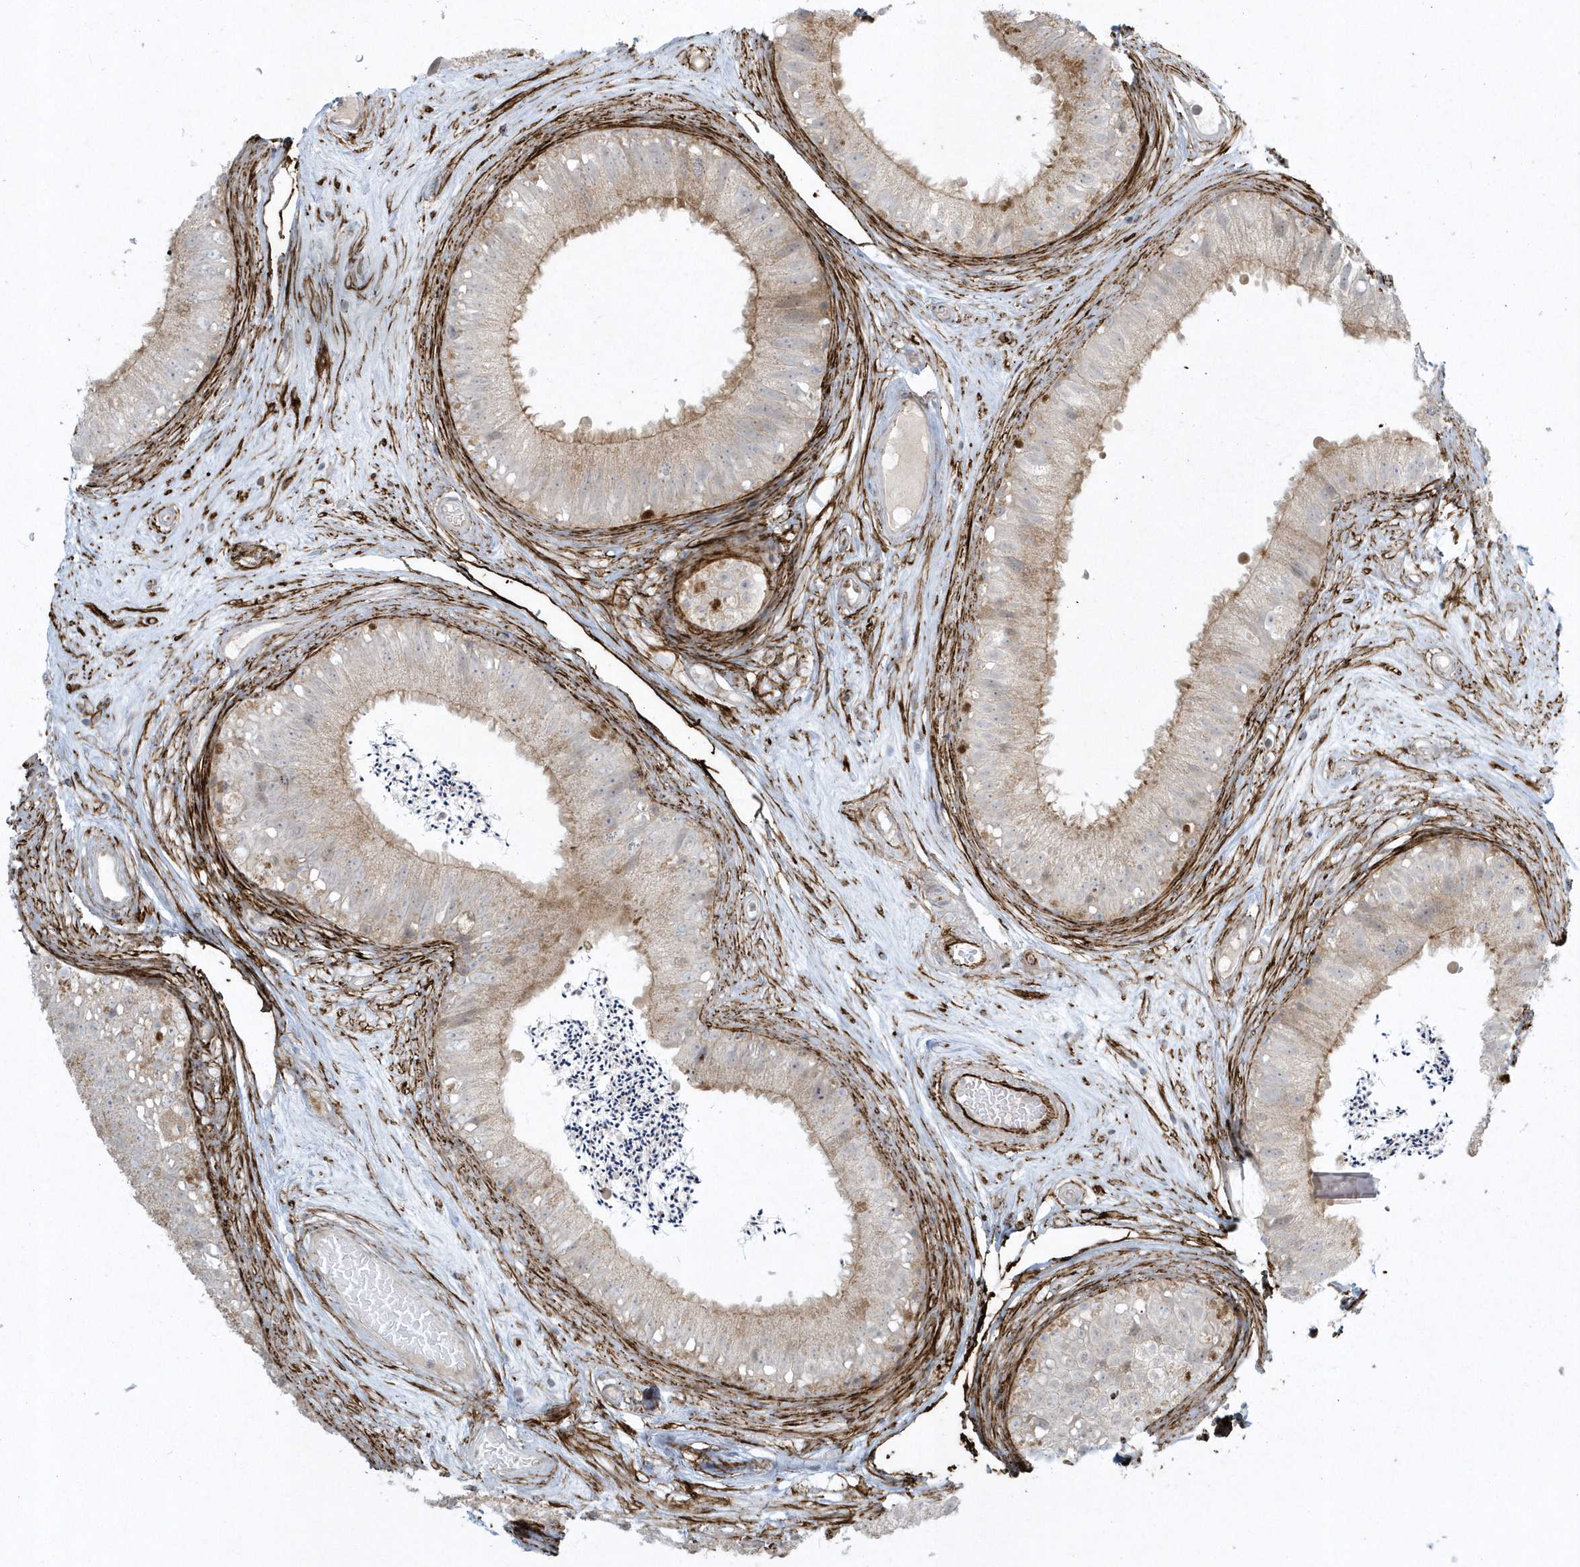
{"staining": {"intensity": "weak", "quantity": "25%-75%", "location": "cytoplasmic/membranous"}, "tissue": "epididymis", "cell_type": "Glandular cells", "image_type": "normal", "snomed": [{"axis": "morphology", "description": "Normal tissue, NOS"}, {"axis": "topography", "description": "Epididymis"}], "caption": "High-magnification brightfield microscopy of benign epididymis stained with DAB (3,3'-diaminobenzidine) (brown) and counterstained with hematoxylin (blue). glandular cells exhibit weak cytoplasmic/membranous expression is appreciated in approximately25%-75% of cells.", "gene": "MASP2", "patient": {"sex": "male", "age": 77}}